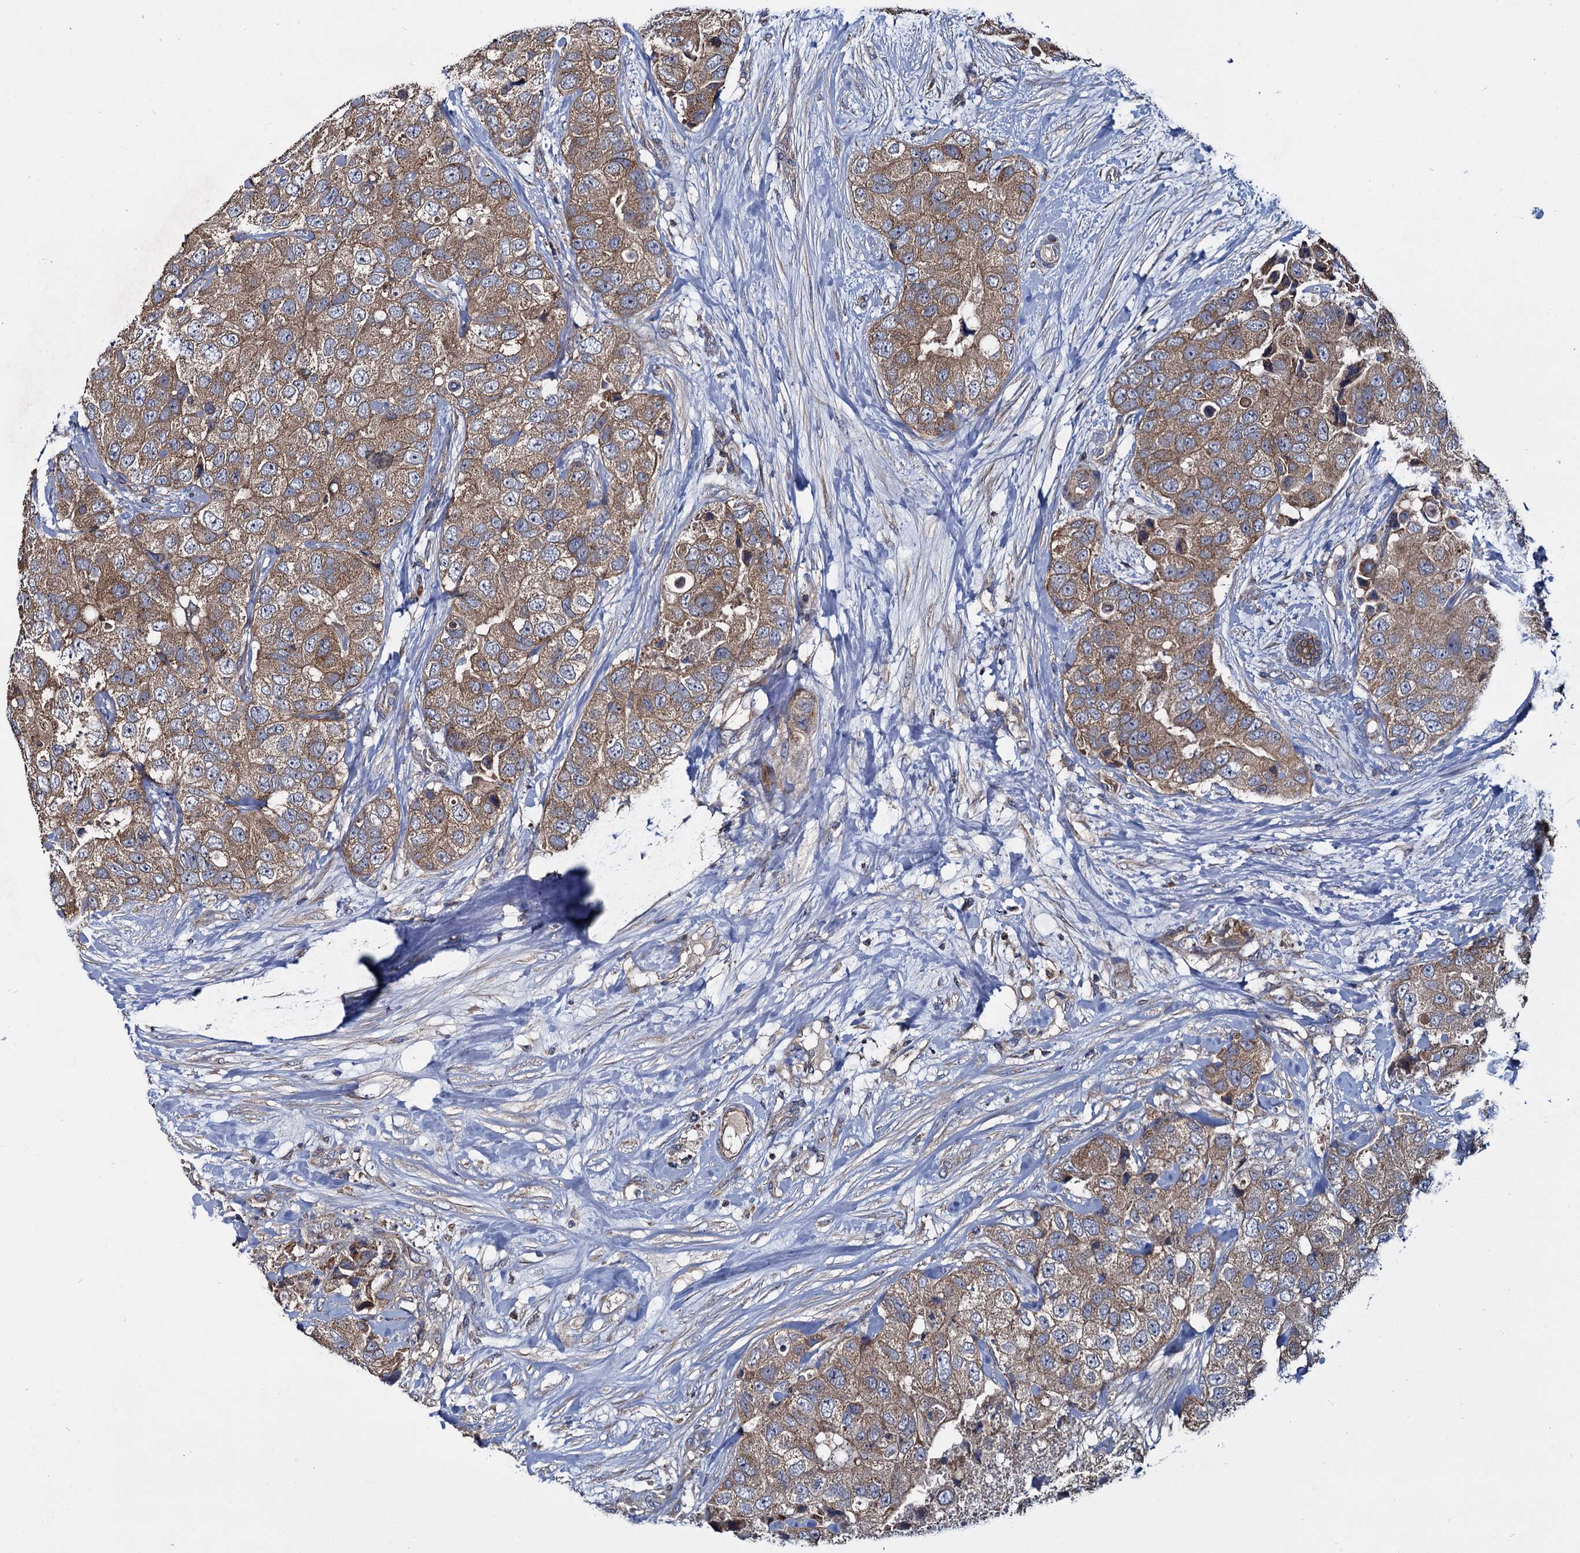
{"staining": {"intensity": "moderate", "quantity": ">75%", "location": "cytoplasmic/membranous"}, "tissue": "breast cancer", "cell_type": "Tumor cells", "image_type": "cancer", "snomed": [{"axis": "morphology", "description": "Duct carcinoma"}, {"axis": "topography", "description": "Breast"}], "caption": "Immunohistochemistry (IHC) of breast cancer exhibits medium levels of moderate cytoplasmic/membranous positivity in about >75% of tumor cells. (DAB IHC, brown staining for protein, blue staining for nuclei).", "gene": "CEP192", "patient": {"sex": "female", "age": 62}}